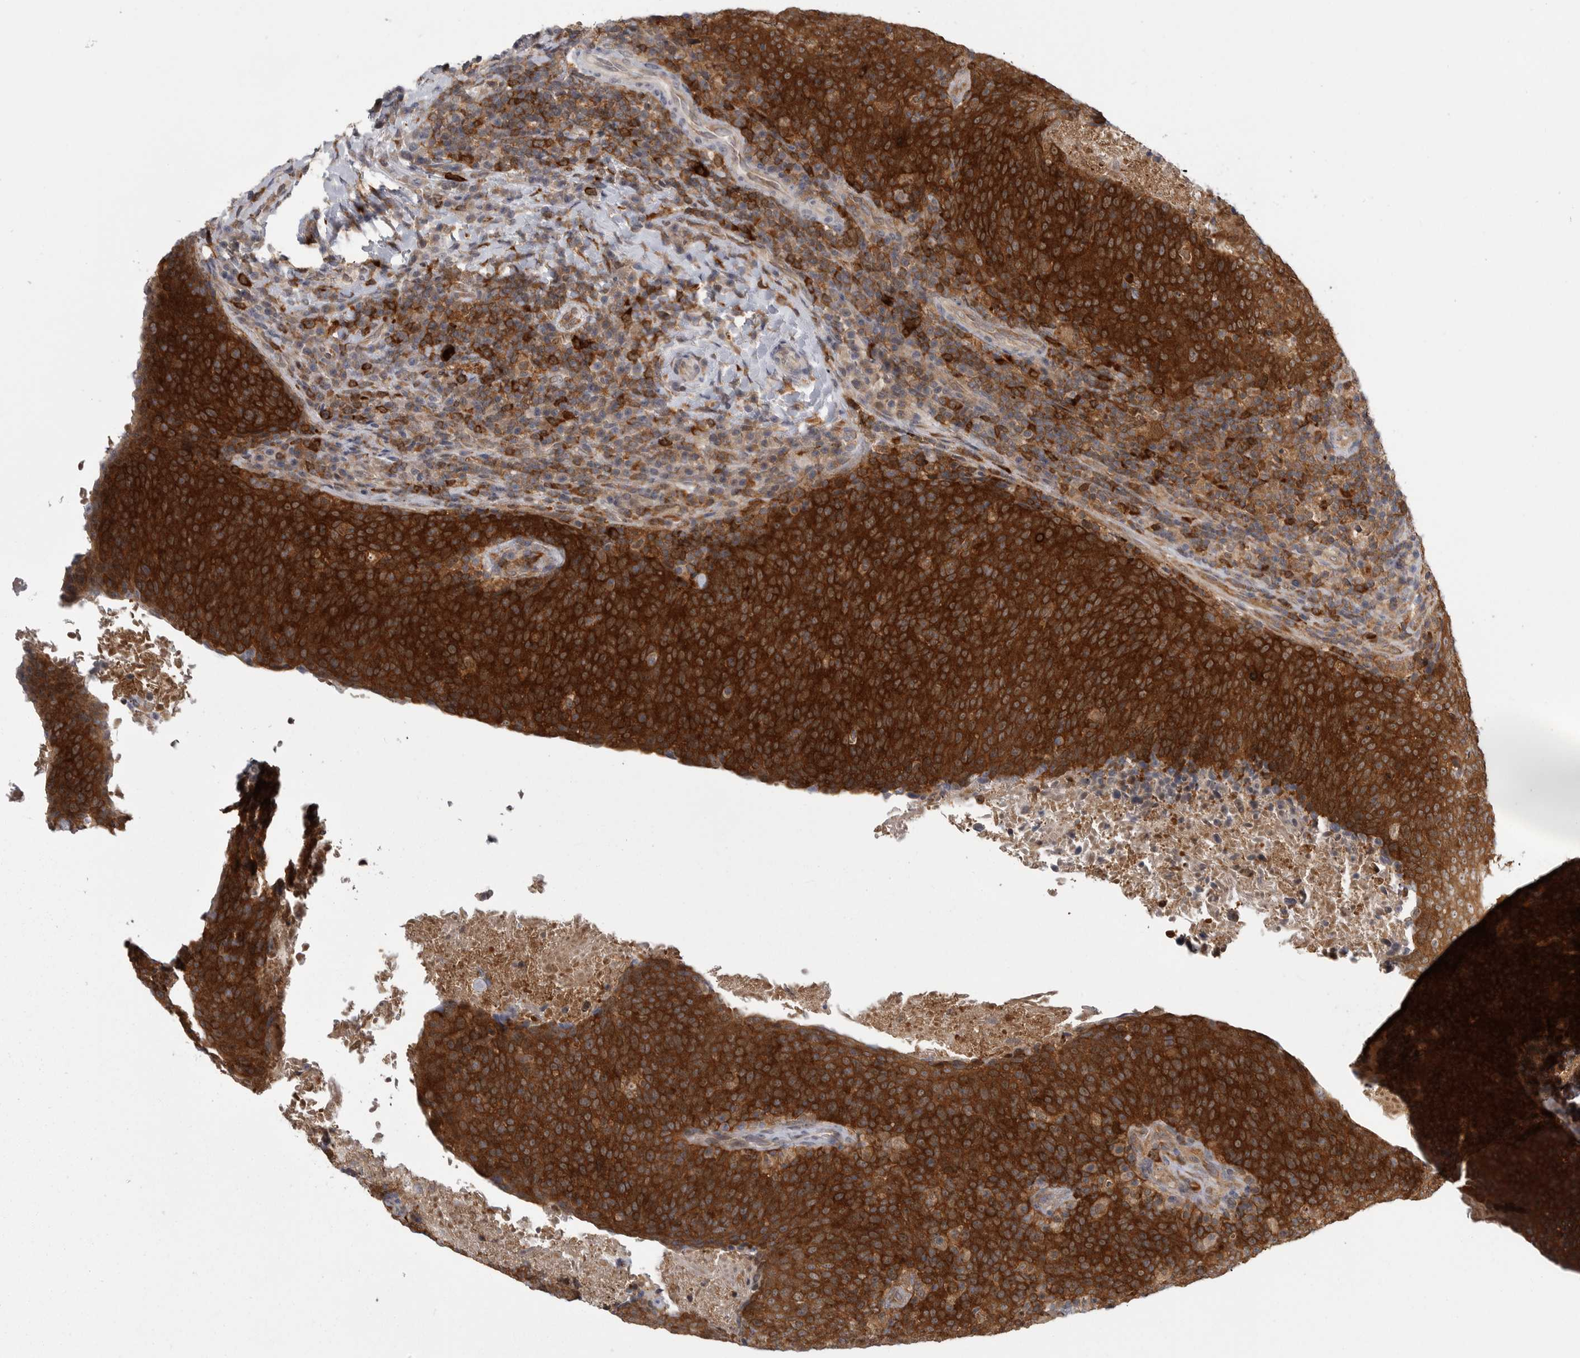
{"staining": {"intensity": "strong", "quantity": ">75%", "location": "cytoplasmic/membranous"}, "tissue": "head and neck cancer", "cell_type": "Tumor cells", "image_type": "cancer", "snomed": [{"axis": "morphology", "description": "Squamous cell carcinoma, NOS"}, {"axis": "morphology", "description": "Squamous cell carcinoma, metastatic, NOS"}, {"axis": "topography", "description": "Lymph node"}, {"axis": "topography", "description": "Head-Neck"}], "caption": "Protein analysis of head and neck squamous cell carcinoma tissue shows strong cytoplasmic/membranous staining in approximately >75% of tumor cells.", "gene": "CACYBP", "patient": {"sex": "male", "age": 62}}